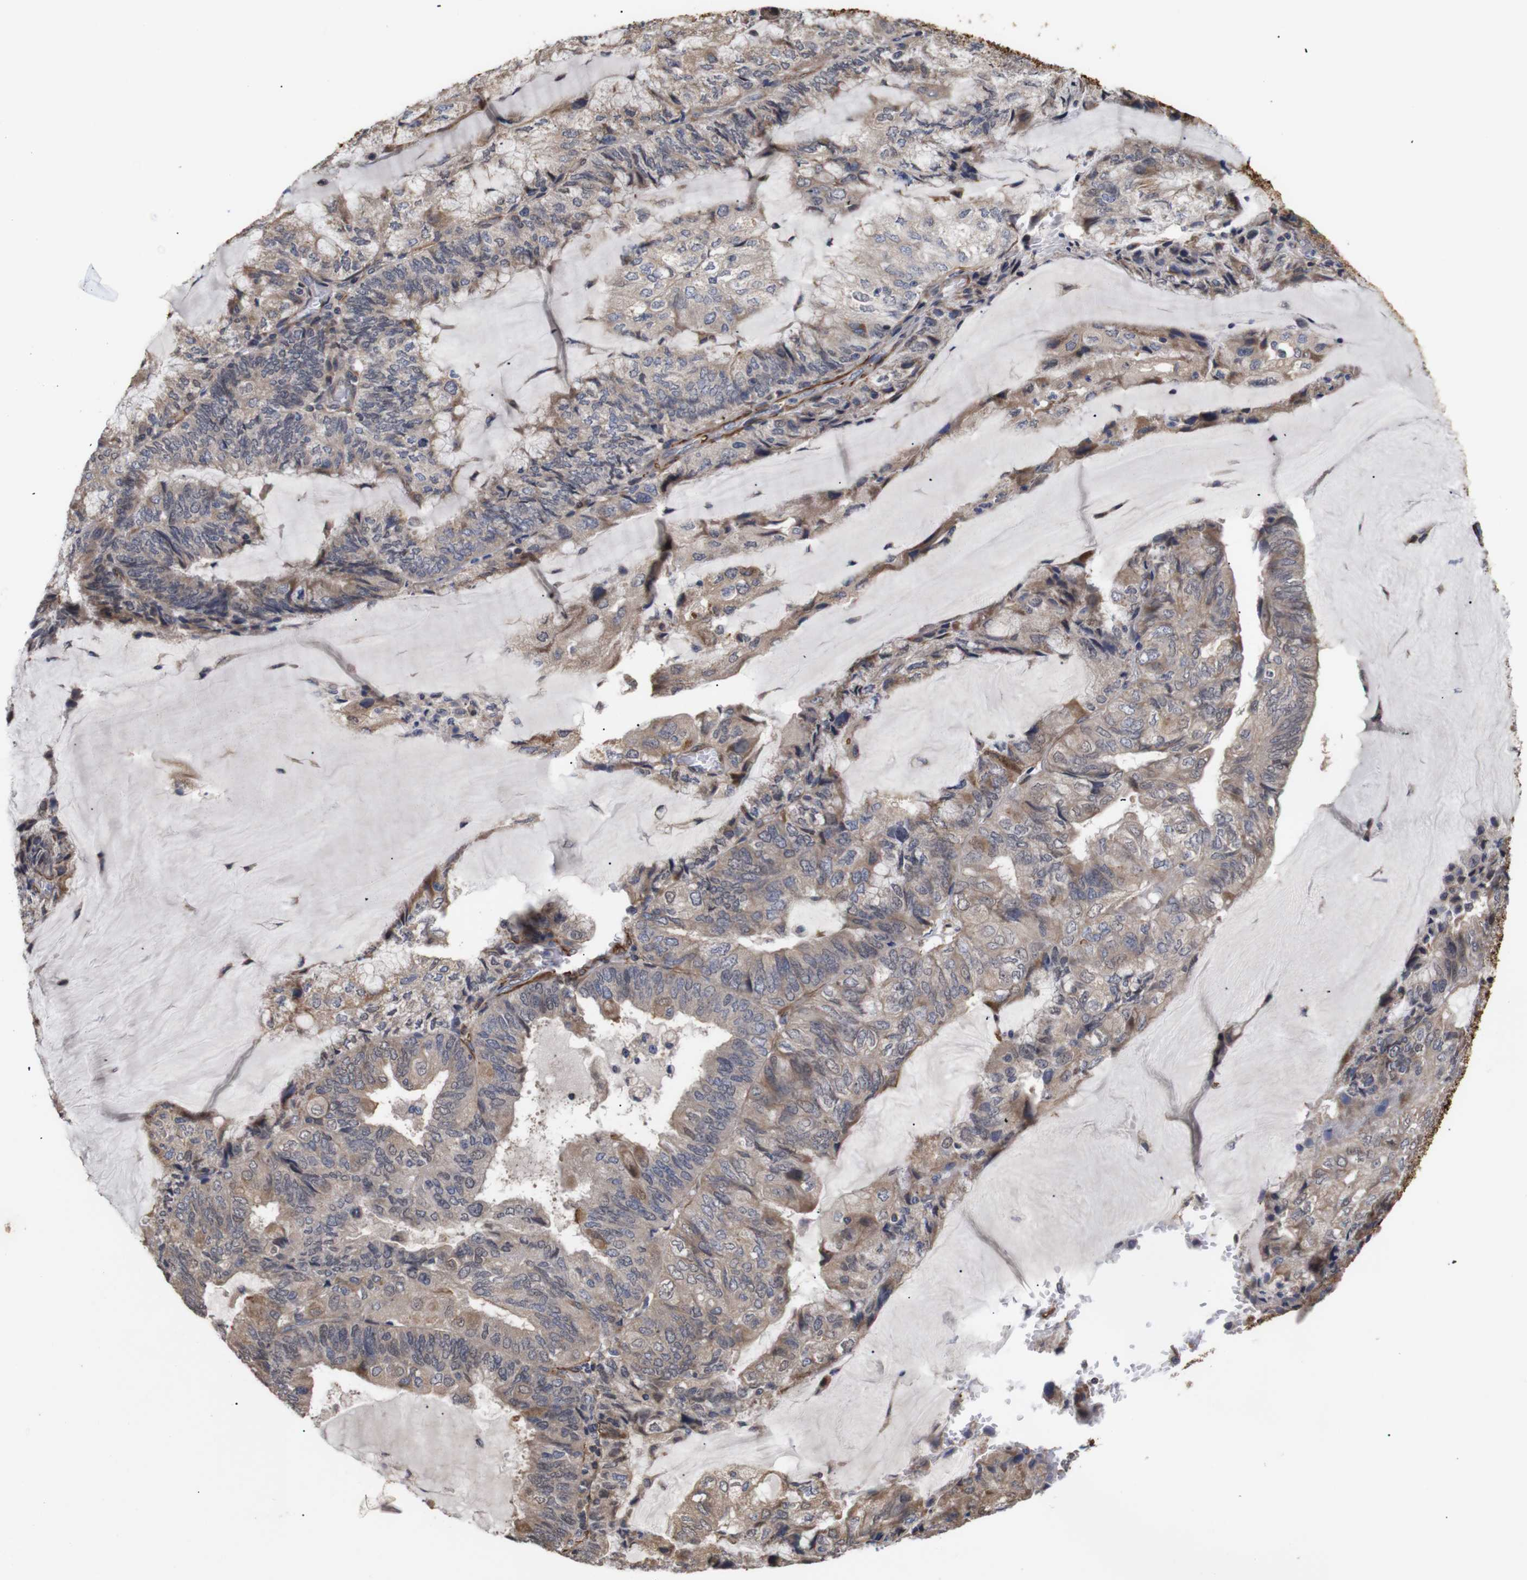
{"staining": {"intensity": "weak", "quantity": ">75%", "location": "cytoplasmic/membranous"}, "tissue": "endometrial cancer", "cell_type": "Tumor cells", "image_type": "cancer", "snomed": [{"axis": "morphology", "description": "Adenocarcinoma, NOS"}, {"axis": "topography", "description": "Endometrium"}], "caption": "Immunohistochemical staining of adenocarcinoma (endometrial) reveals low levels of weak cytoplasmic/membranous staining in approximately >75% of tumor cells. The protein is shown in brown color, while the nuclei are stained blue.", "gene": "PDLIM5", "patient": {"sex": "female", "age": 81}}